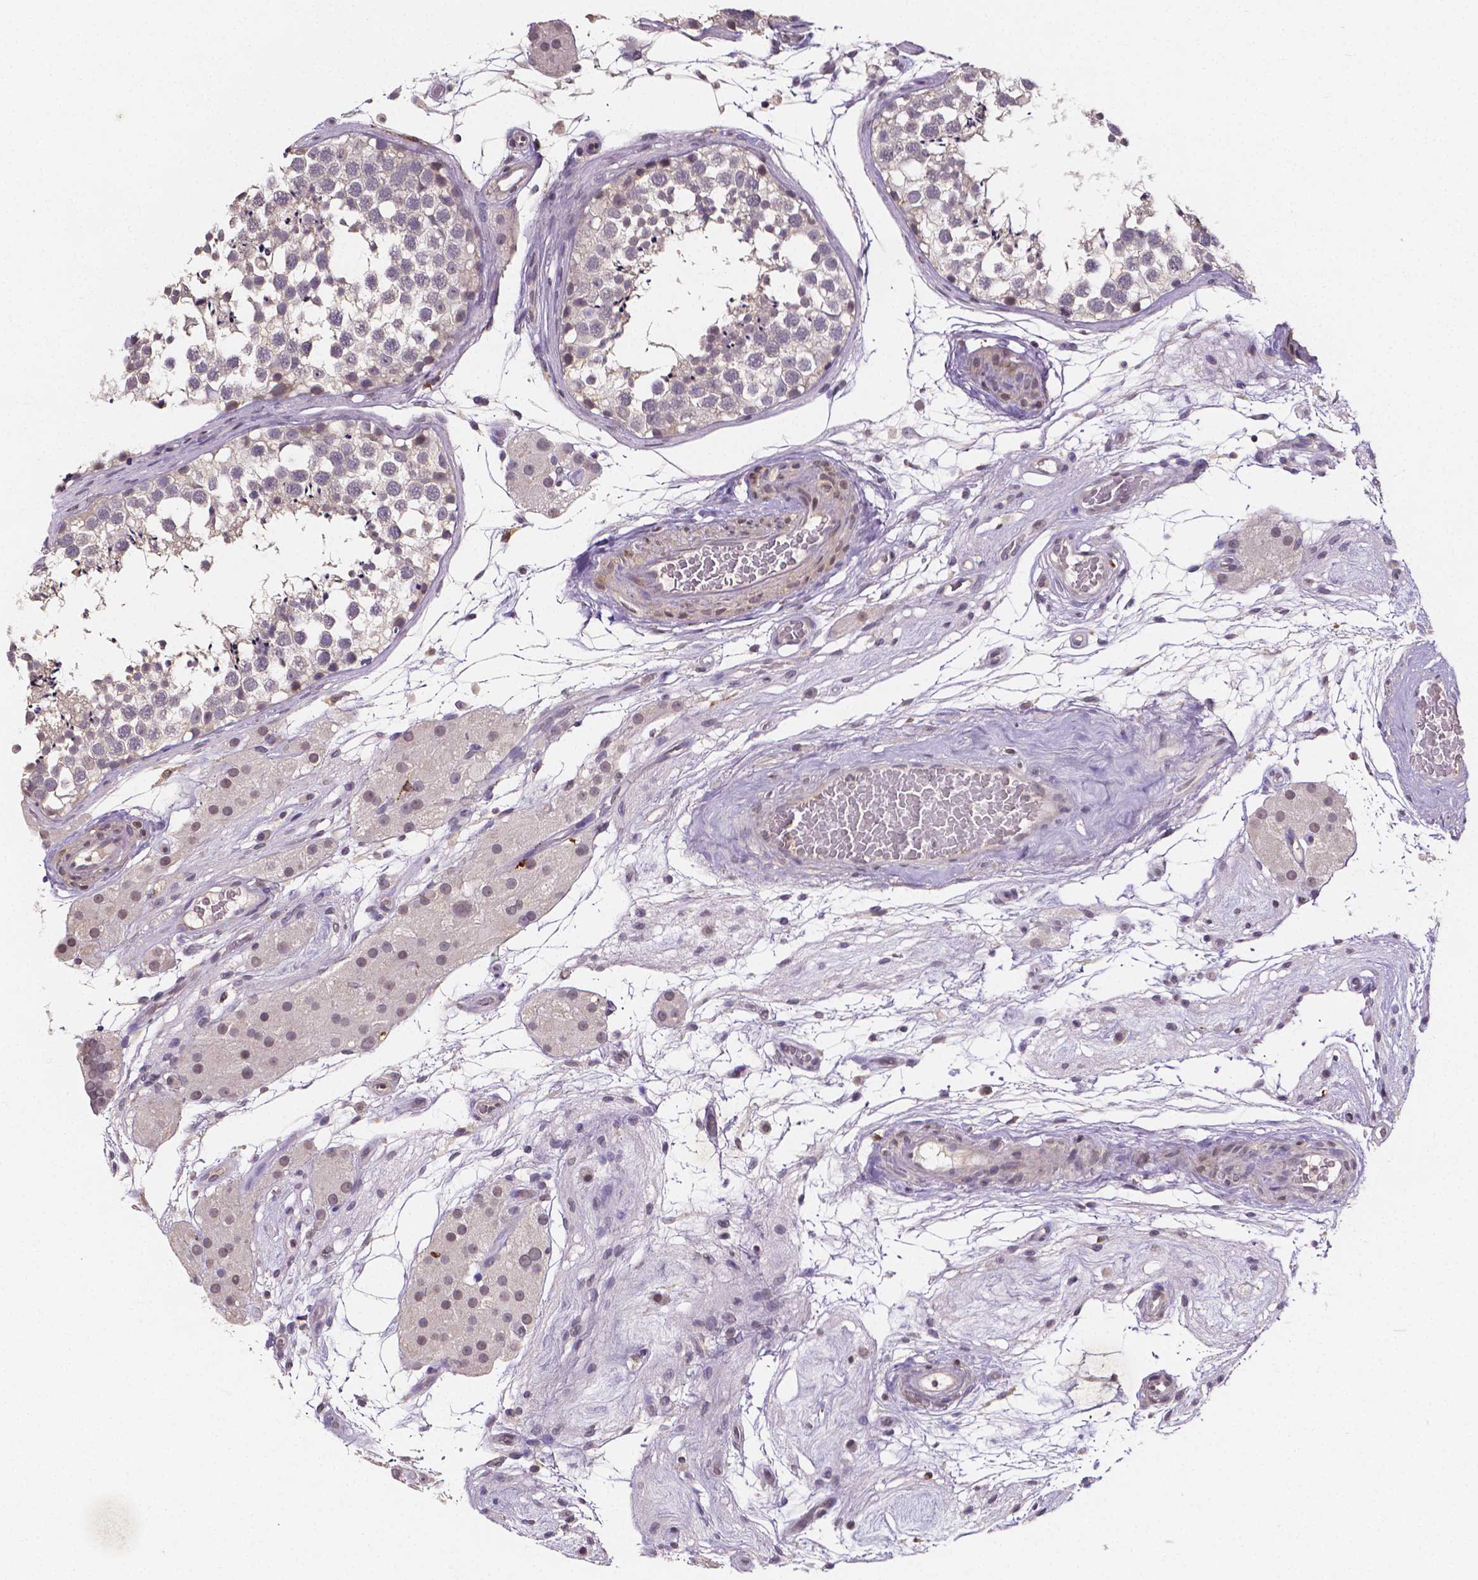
{"staining": {"intensity": "negative", "quantity": "none", "location": "none"}, "tissue": "testis", "cell_type": "Cells in seminiferous ducts", "image_type": "normal", "snomed": [{"axis": "morphology", "description": "Normal tissue, NOS"}, {"axis": "morphology", "description": "Seminoma, NOS"}, {"axis": "topography", "description": "Testis"}], "caption": "The histopathology image displays no staining of cells in seminiferous ducts in normal testis. (DAB (3,3'-diaminobenzidine) immunohistochemistry, high magnification).", "gene": "NRGN", "patient": {"sex": "male", "age": 65}}